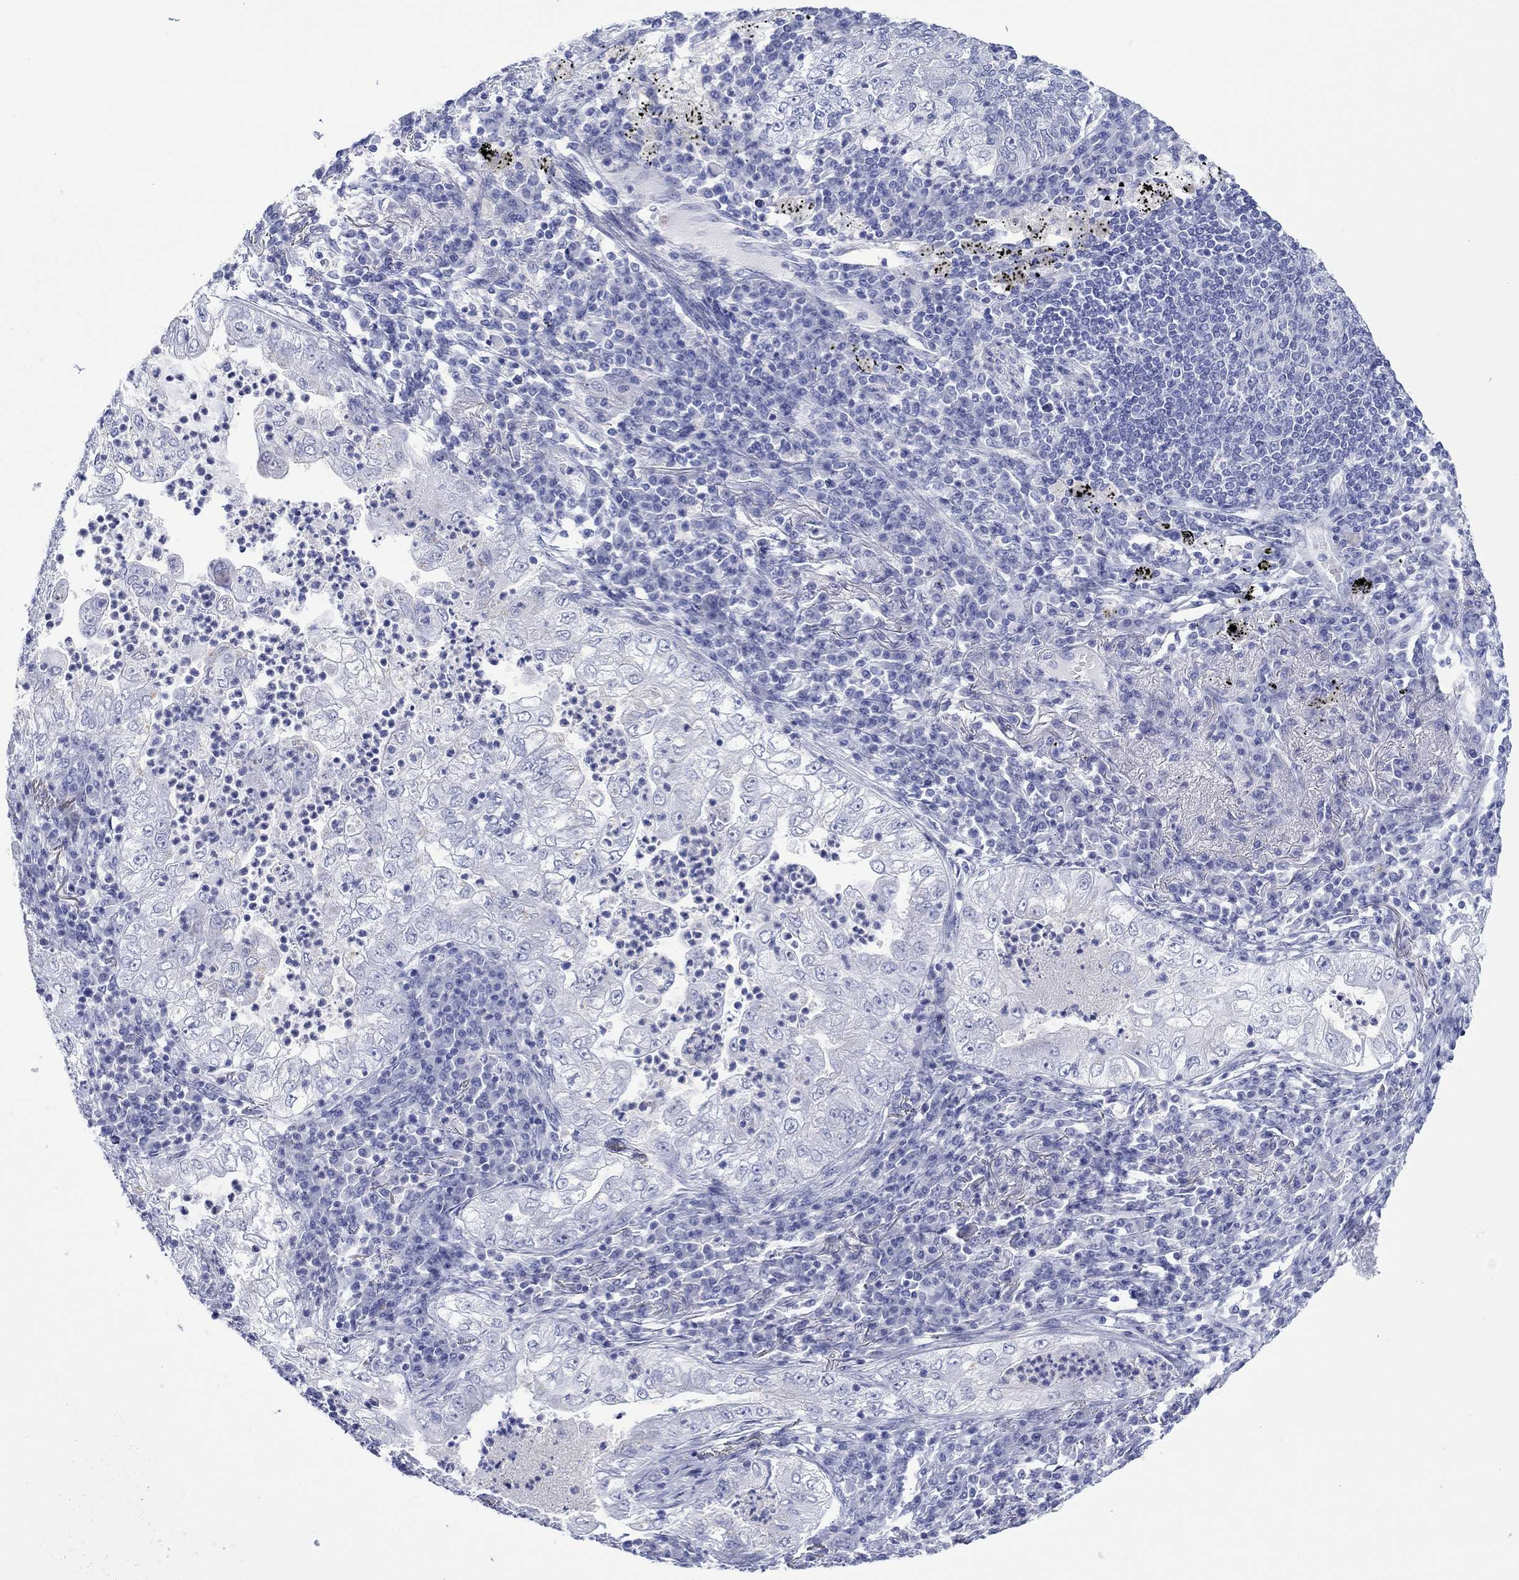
{"staining": {"intensity": "negative", "quantity": "none", "location": "none"}, "tissue": "lung cancer", "cell_type": "Tumor cells", "image_type": "cancer", "snomed": [{"axis": "morphology", "description": "Adenocarcinoma, NOS"}, {"axis": "topography", "description": "Lung"}], "caption": "This is an immunohistochemistry image of lung adenocarcinoma. There is no staining in tumor cells.", "gene": "MLANA", "patient": {"sex": "female", "age": 73}}